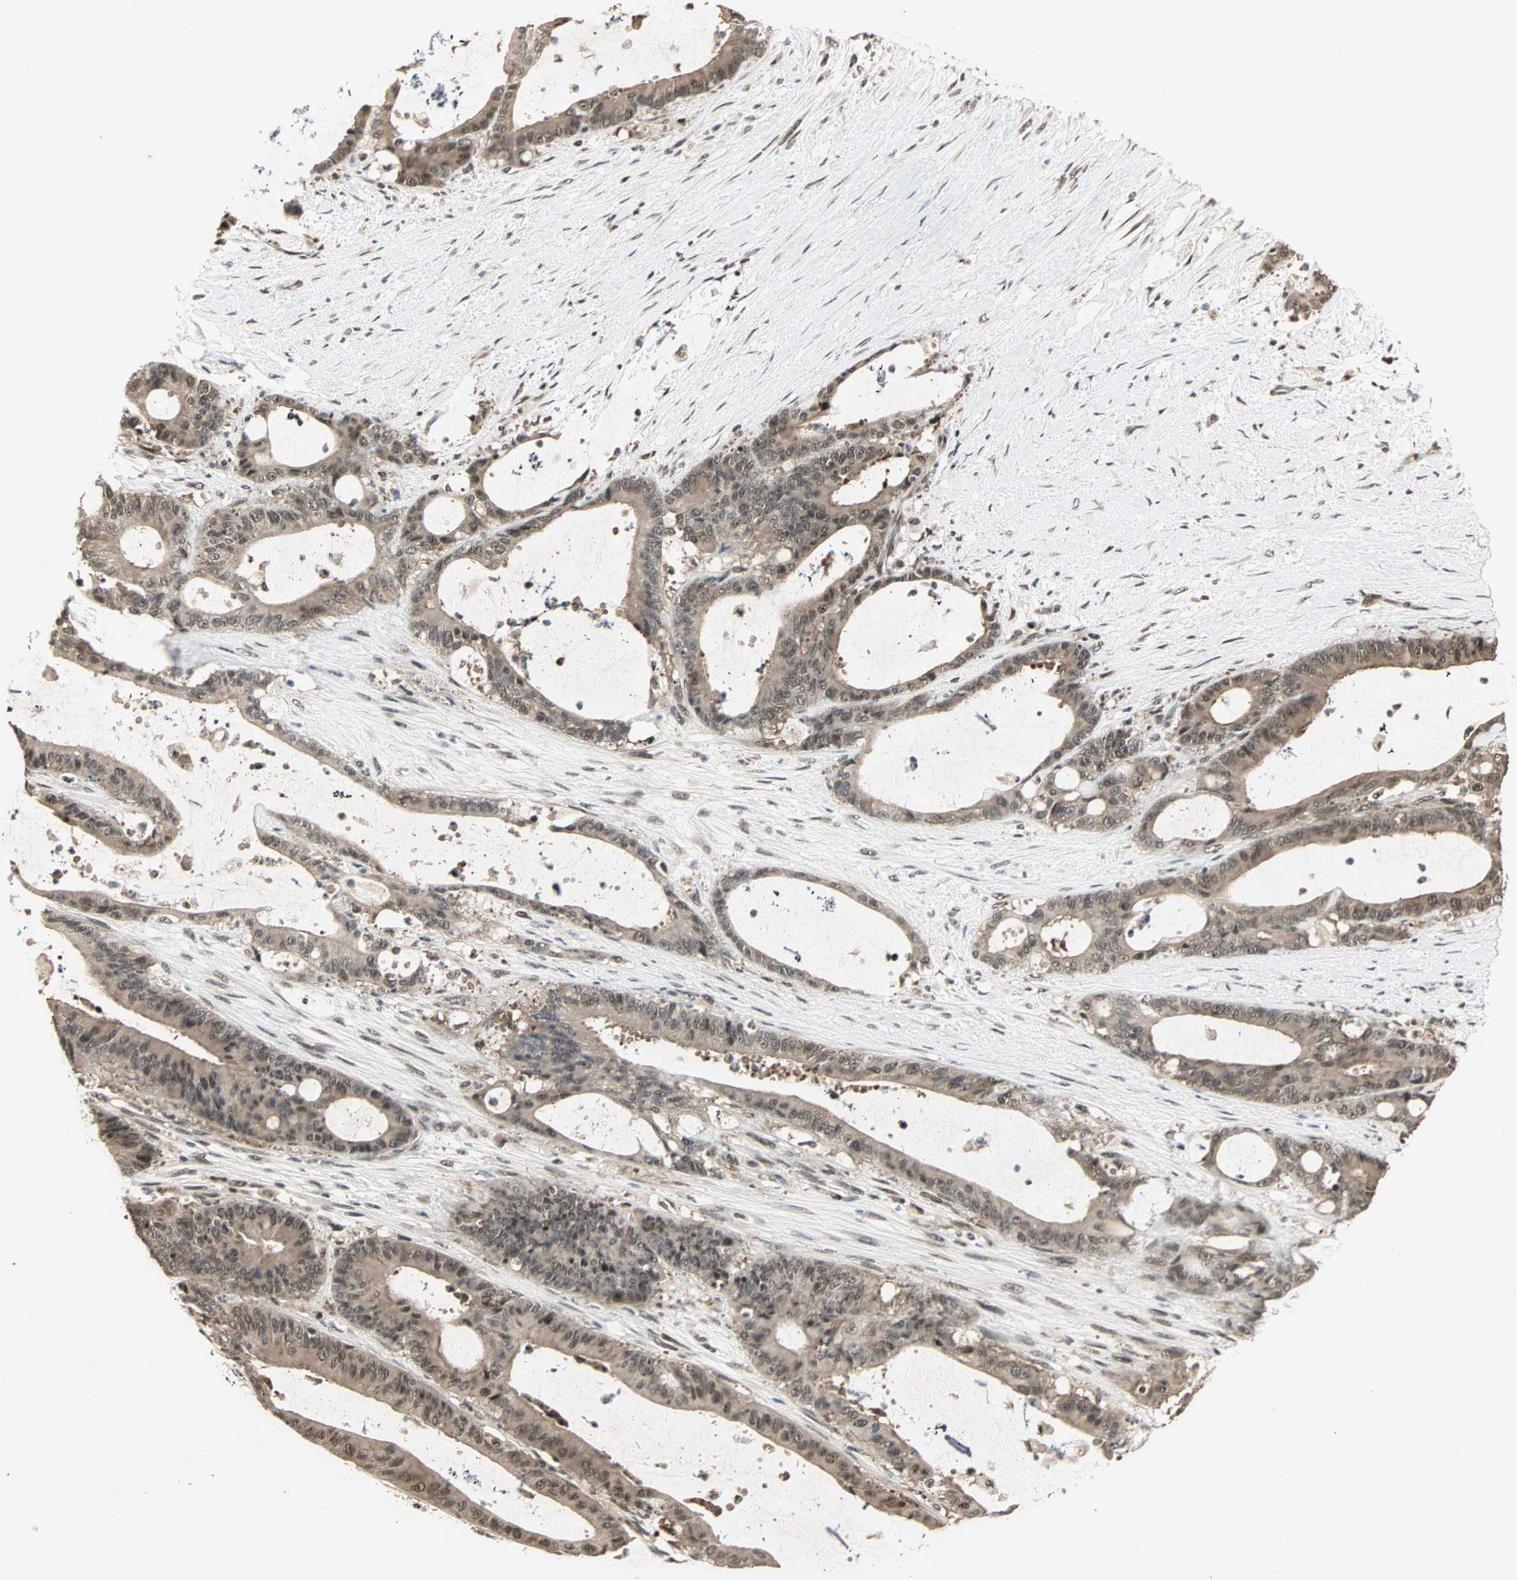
{"staining": {"intensity": "weak", "quantity": ">75%", "location": "cytoplasmic/membranous,nuclear"}, "tissue": "liver cancer", "cell_type": "Tumor cells", "image_type": "cancer", "snomed": [{"axis": "morphology", "description": "Cholangiocarcinoma"}, {"axis": "topography", "description": "Liver"}], "caption": "Weak cytoplasmic/membranous and nuclear staining for a protein is seen in about >75% of tumor cells of liver cancer (cholangiocarcinoma) using IHC.", "gene": "ZNF701", "patient": {"sex": "female", "age": 73}}